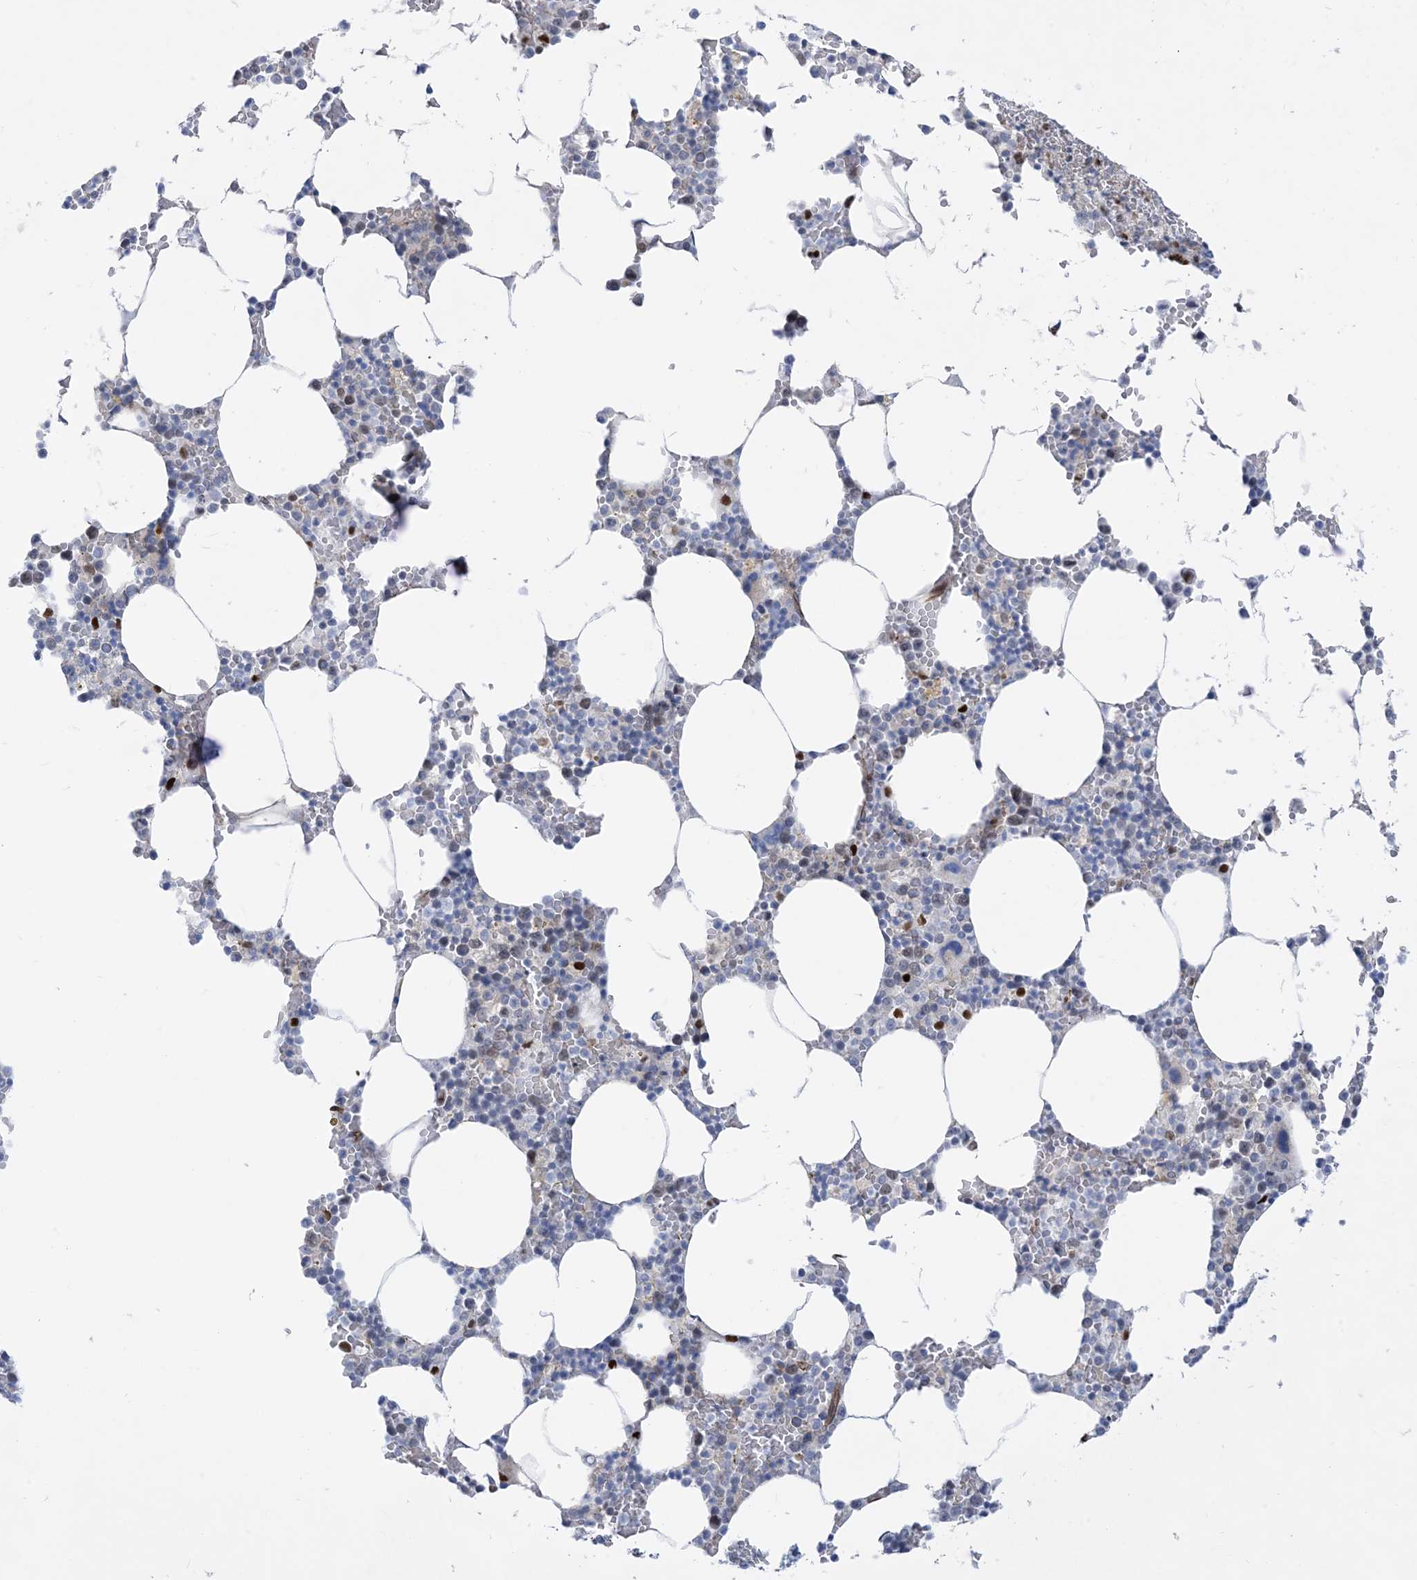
{"staining": {"intensity": "strong", "quantity": "25%-75%", "location": "nuclear"}, "tissue": "bone marrow", "cell_type": "Hematopoietic cells", "image_type": "normal", "snomed": [{"axis": "morphology", "description": "Normal tissue, NOS"}, {"axis": "topography", "description": "Bone marrow"}], "caption": "Normal bone marrow reveals strong nuclear staining in about 25%-75% of hematopoietic cells, visualized by immunohistochemistry. (brown staining indicates protein expression, while blue staining denotes nuclei).", "gene": "MARS2", "patient": {"sex": "male", "age": 70}}